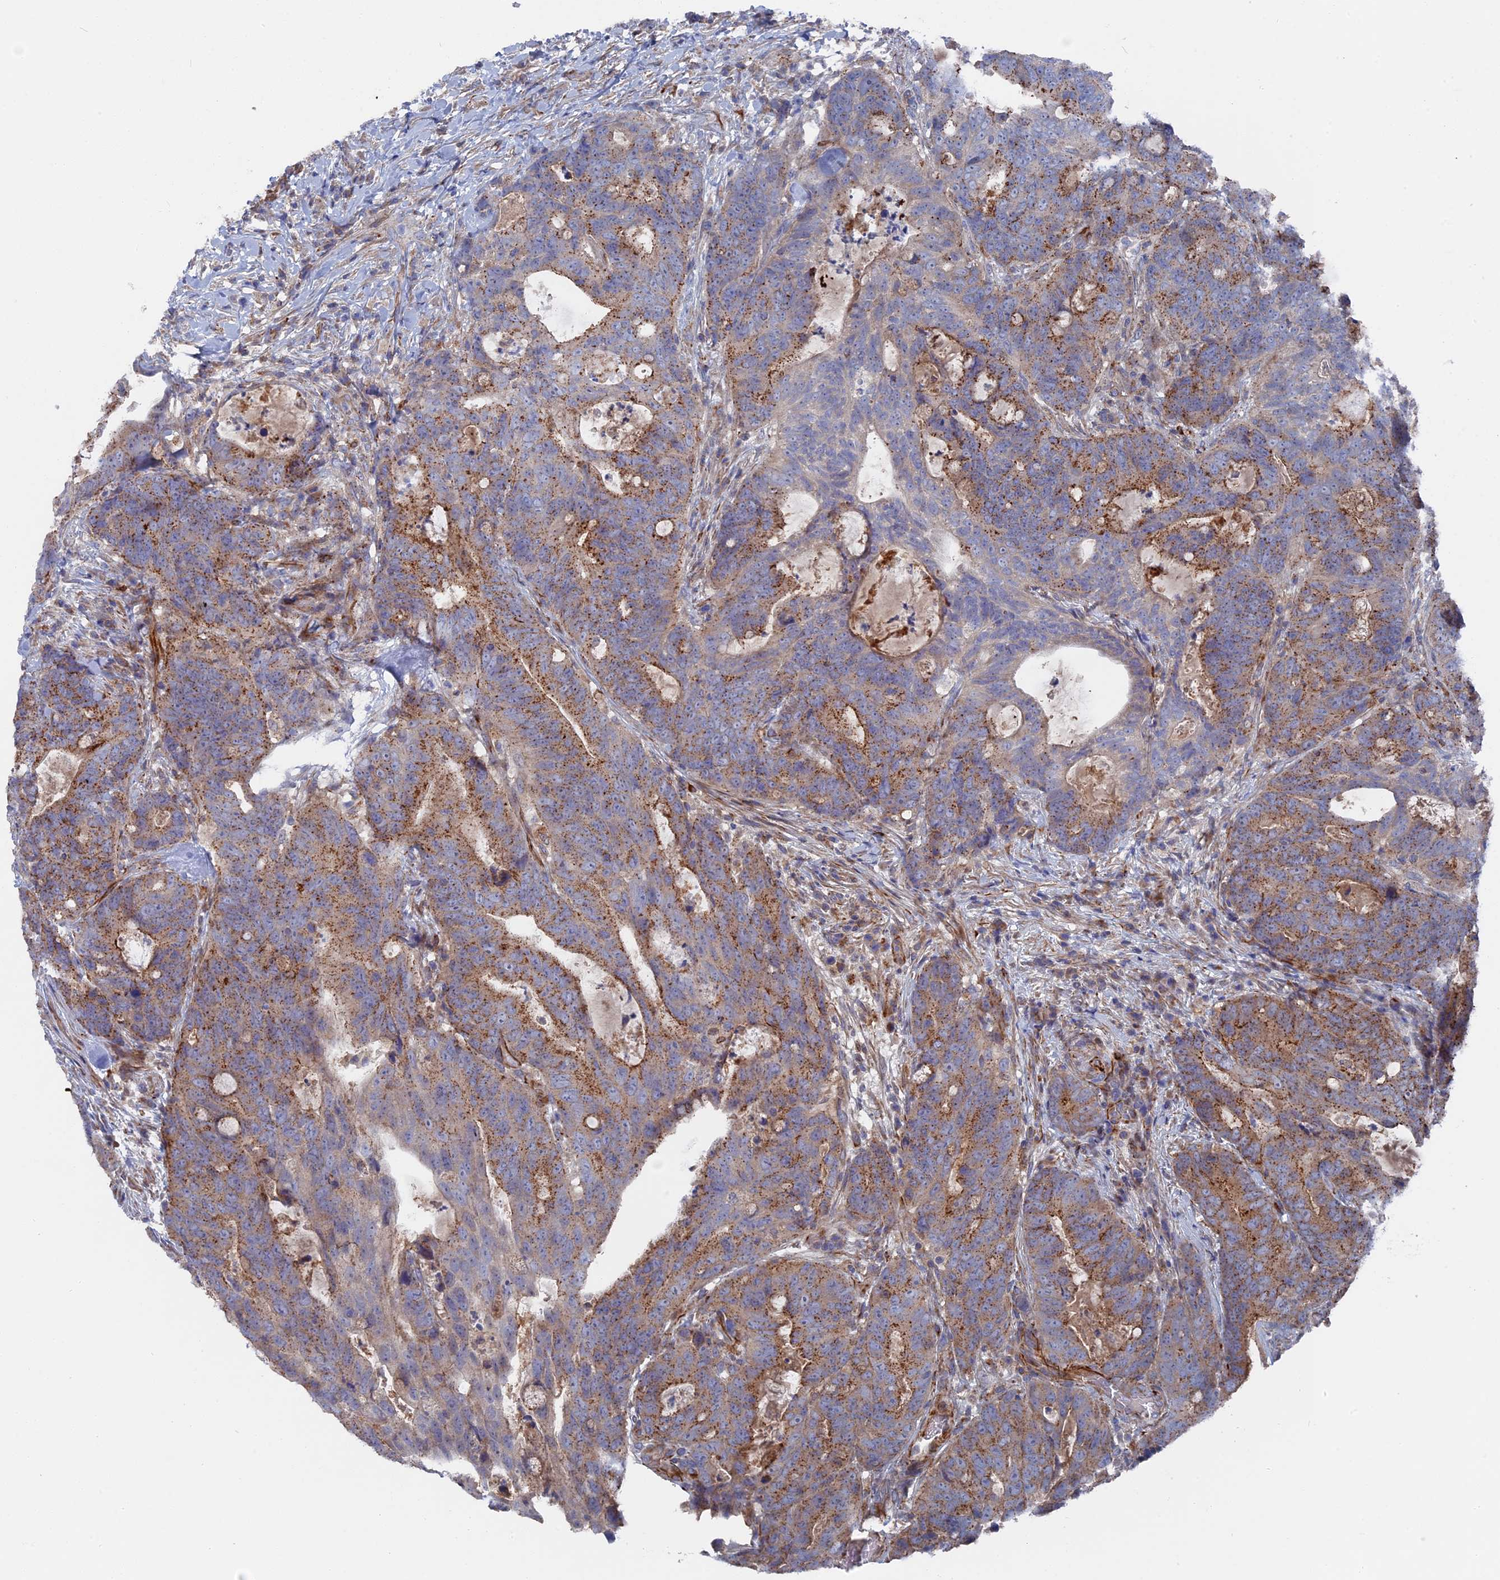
{"staining": {"intensity": "moderate", "quantity": ">75%", "location": "cytoplasmic/membranous"}, "tissue": "colorectal cancer", "cell_type": "Tumor cells", "image_type": "cancer", "snomed": [{"axis": "morphology", "description": "Adenocarcinoma, NOS"}, {"axis": "topography", "description": "Colon"}], "caption": "Brown immunohistochemical staining in colorectal cancer reveals moderate cytoplasmic/membranous positivity in about >75% of tumor cells. (DAB (3,3'-diaminobenzidine) IHC, brown staining for protein, blue staining for nuclei).", "gene": "SMG9", "patient": {"sex": "female", "age": 82}}